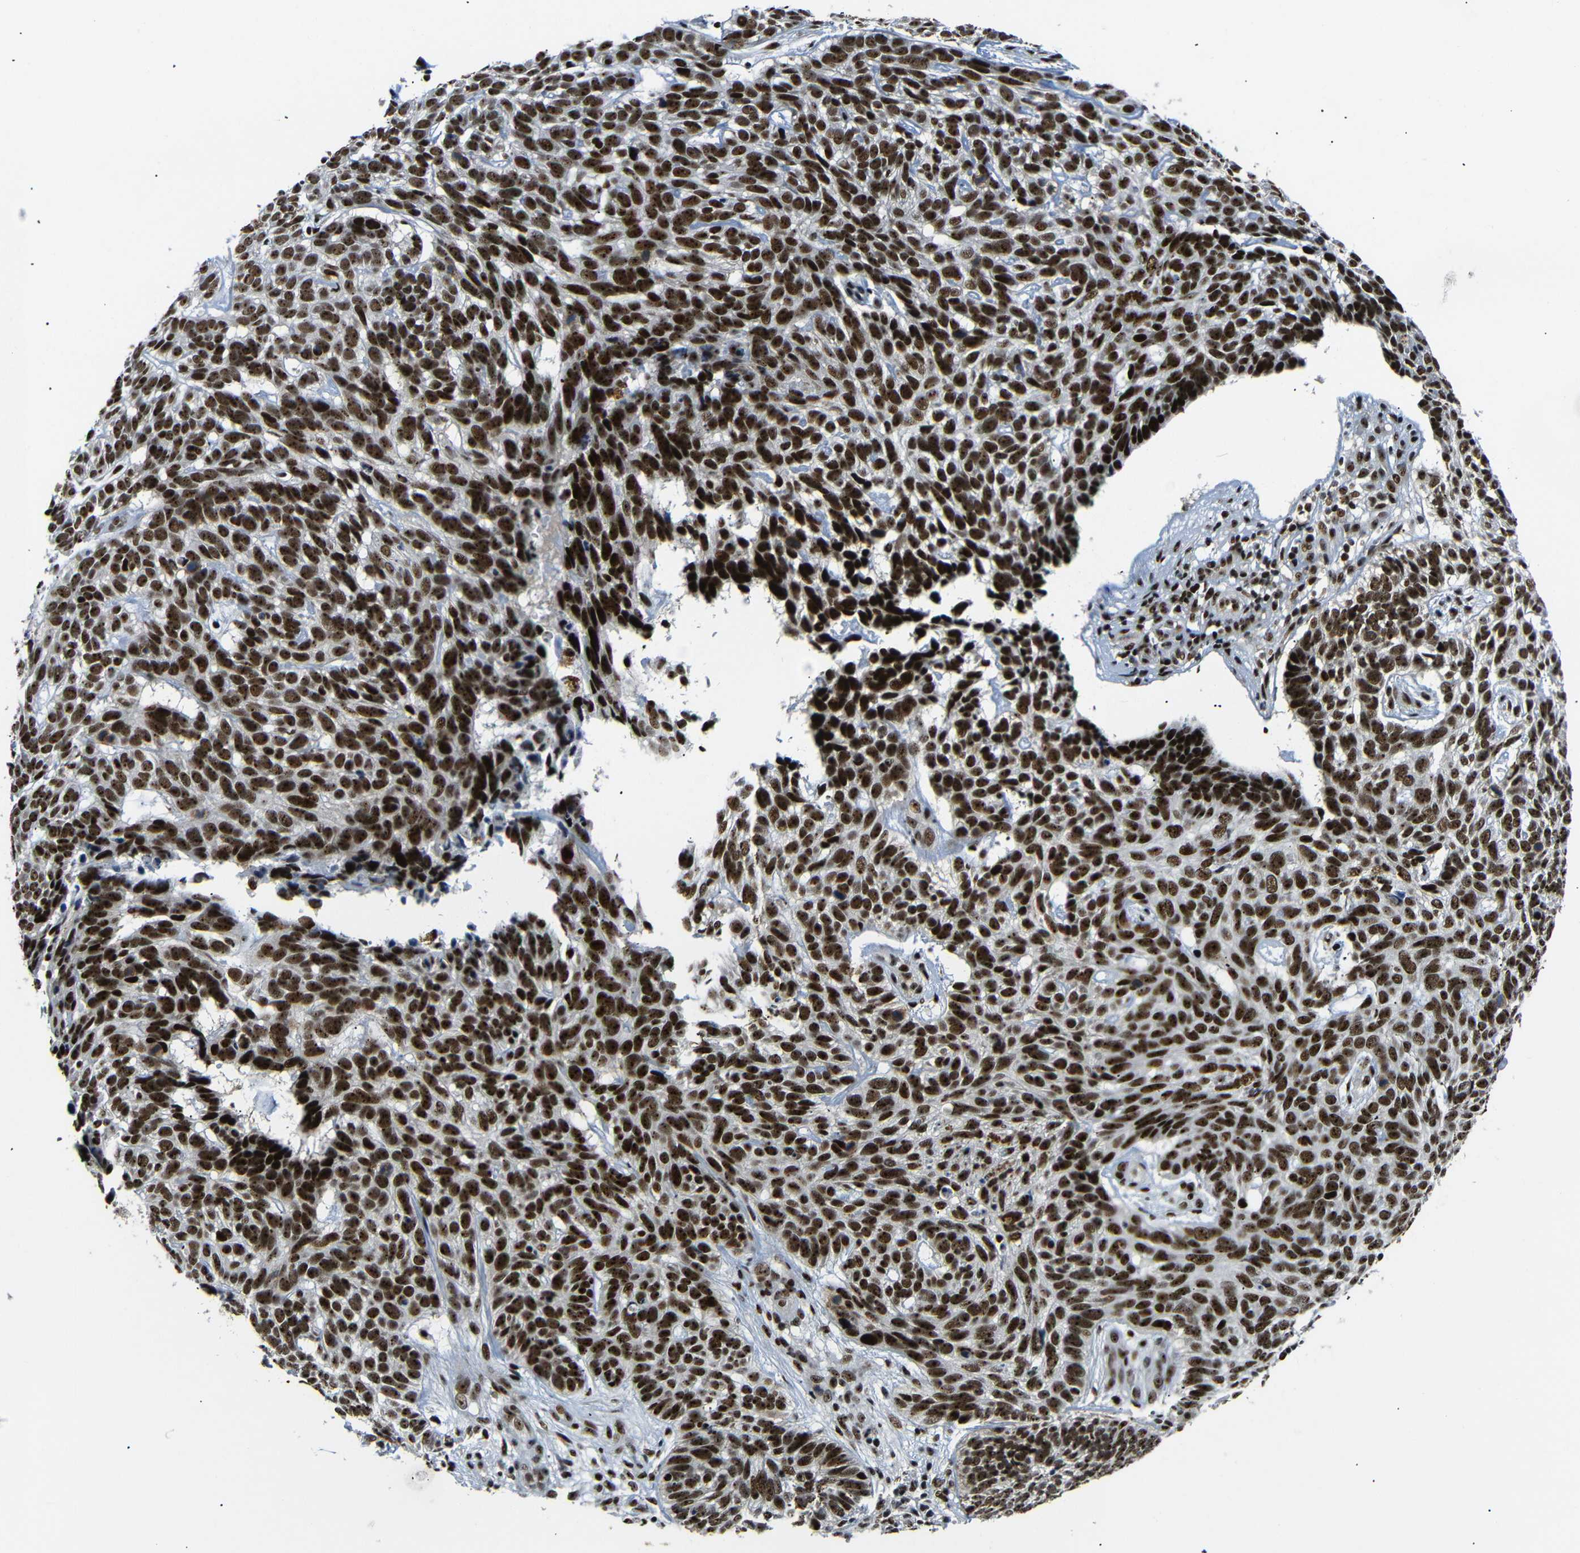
{"staining": {"intensity": "strong", "quantity": ">75%", "location": "nuclear"}, "tissue": "skin cancer", "cell_type": "Tumor cells", "image_type": "cancer", "snomed": [{"axis": "morphology", "description": "Basal cell carcinoma"}, {"axis": "topography", "description": "Skin"}], "caption": "Strong nuclear protein positivity is identified in about >75% of tumor cells in skin cancer (basal cell carcinoma).", "gene": "SETDB2", "patient": {"sex": "male", "age": 87}}